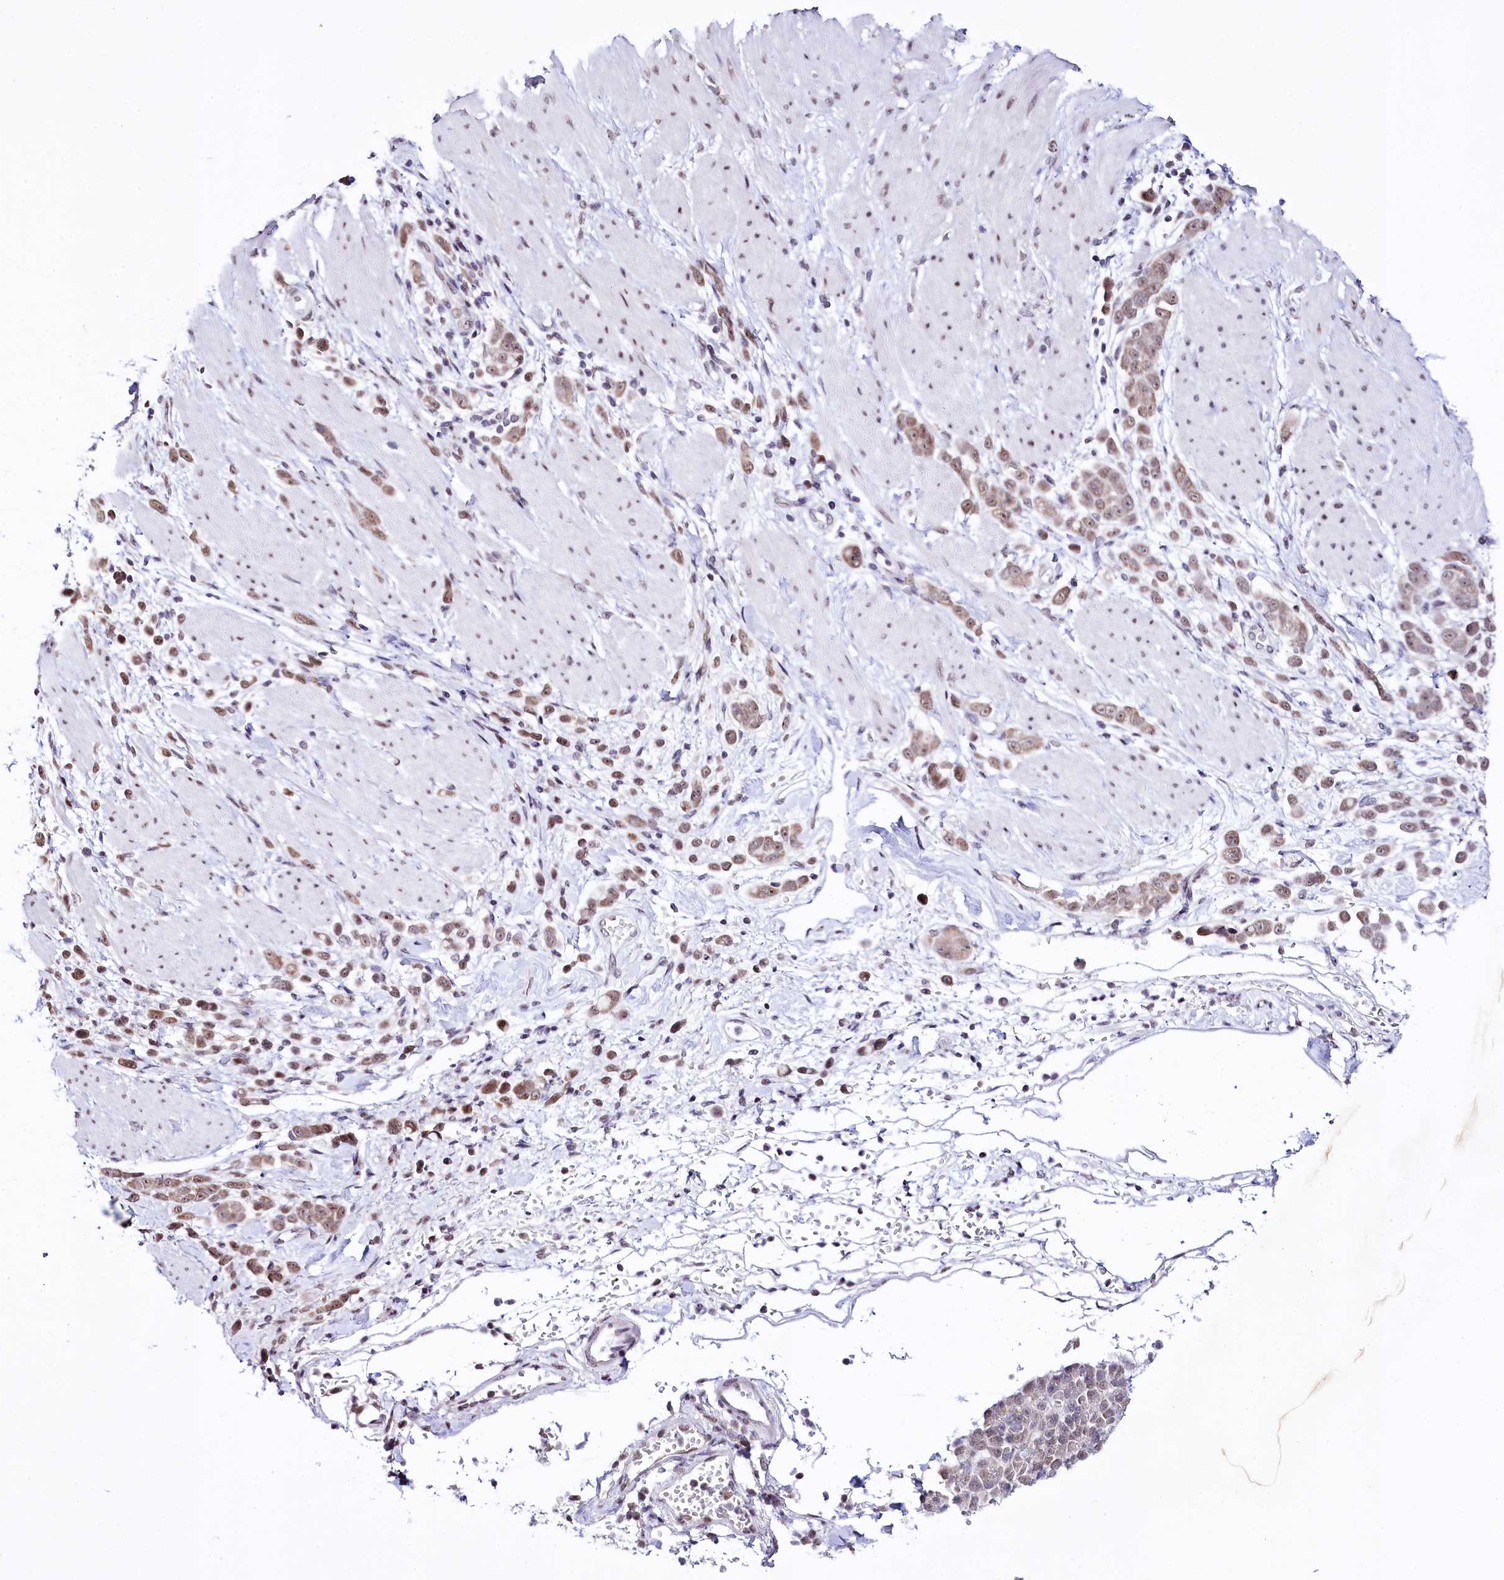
{"staining": {"intensity": "weak", "quantity": ">75%", "location": "cytoplasmic/membranous,nuclear"}, "tissue": "pancreatic cancer", "cell_type": "Tumor cells", "image_type": "cancer", "snomed": [{"axis": "morphology", "description": "Normal tissue, NOS"}, {"axis": "morphology", "description": "Adenocarcinoma, NOS"}, {"axis": "topography", "description": "Pancreas"}], "caption": "High-magnification brightfield microscopy of pancreatic cancer stained with DAB (3,3'-diaminobenzidine) (brown) and counterstained with hematoxylin (blue). tumor cells exhibit weak cytoplasmic/membranous and nuclear staining is seen in approximately>75% of cells.", "gene": "SPATS2", "patient": {"sex": "female", "age": 64}}